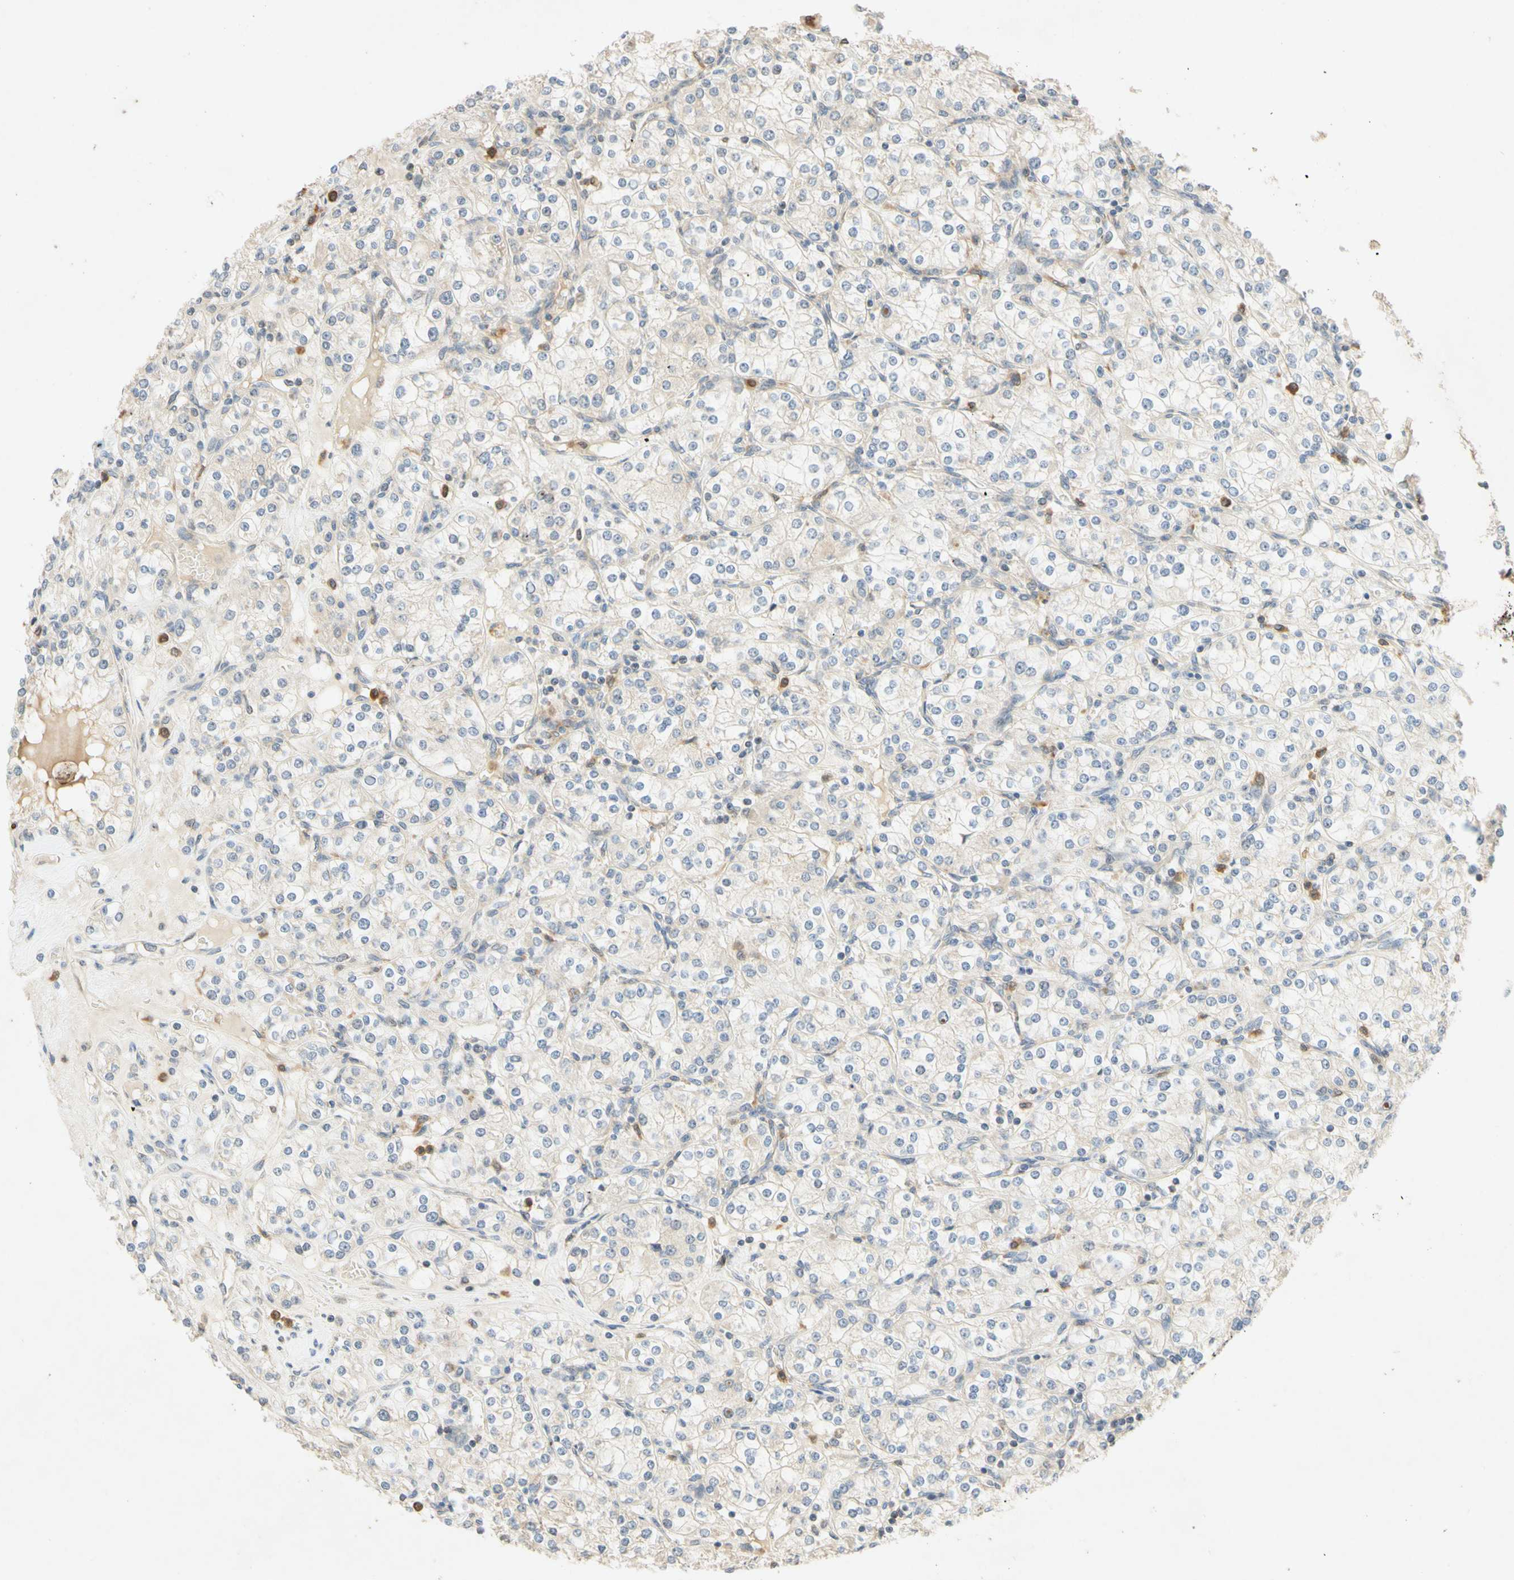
{"staining": {"intensity": "weak", "quantity": "<25%", "location": "cytoplasmic/membranous"}, "tissue": "renal cancer", "cell_type": "Tumor cells", "image_type": "cancer", "snomed": [{"axis": "morphology", "description": "Adenocarcinoma, NOS"}, {"axis": "topography", "description": "Kidney"}], "caption": "Immunohistochemistry (IHC) of human renal cancer demonstrates no expression in tumor cells.", "gene": "GATA1", "patient": {"sex": "male", "age": 77}}